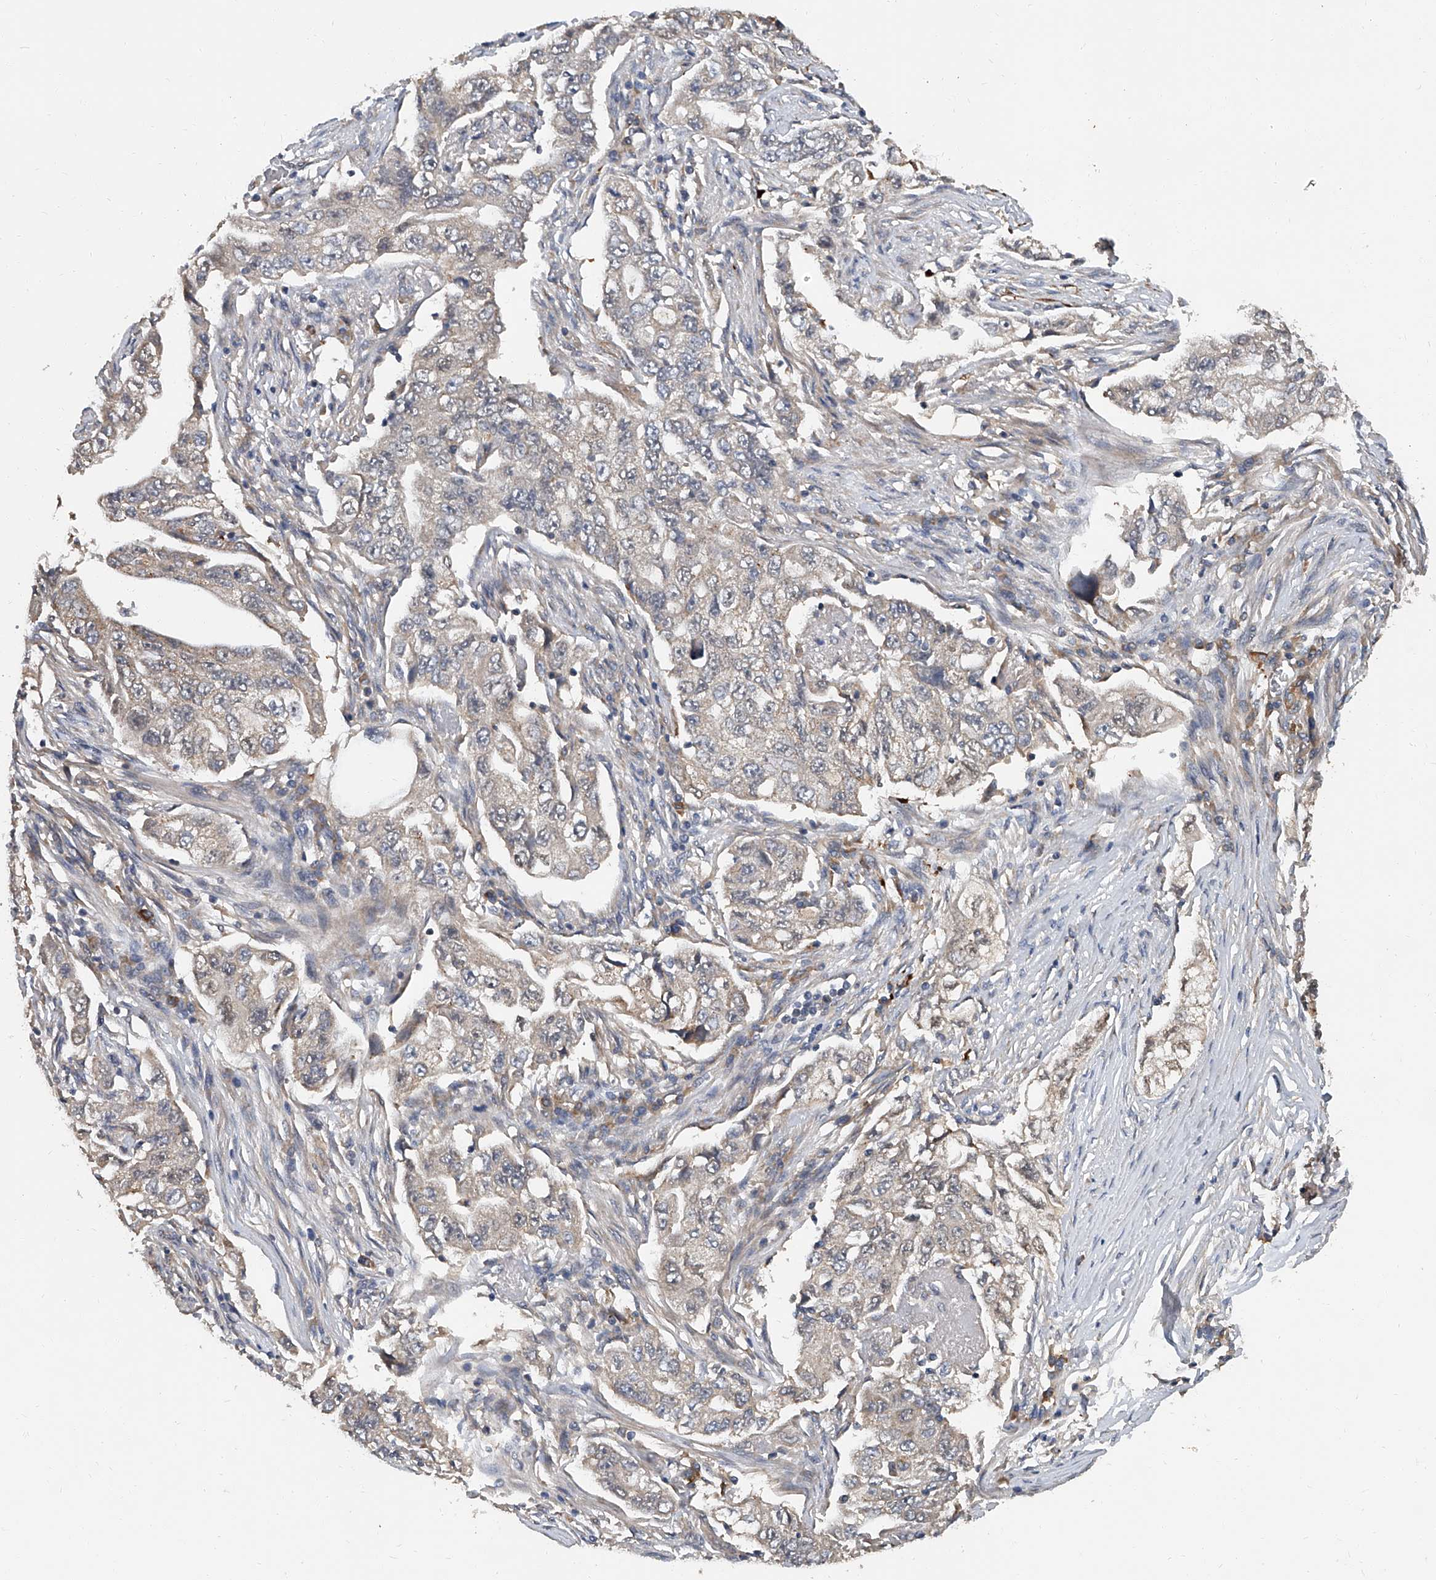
{"staining": {"intensity": "weak", "quantity": "25%-75%", "location": "cytoplasmic/membranous"}, "tissue": "lung cancer", "cell_type": "Tumor cells", "image_type": "cancer", "snomed": [{"axis": "morphology", "description": "Adenocarcinoma, NOS"}, {"axis": "topography", "description": "Lung"}], "caption": "Immunohistochemical staining of adenocarcinoma (lung) displays low levels of weak cytoplasmic/membranous protein positivity in about 25%-75% of tumor cells. (DAB (3,3'-diaminobenzidine) IHC, brown staining for protein, blue staining for nuclei).", "gene": "JAG2", "patient": {"sex": "female", "age": 51}}